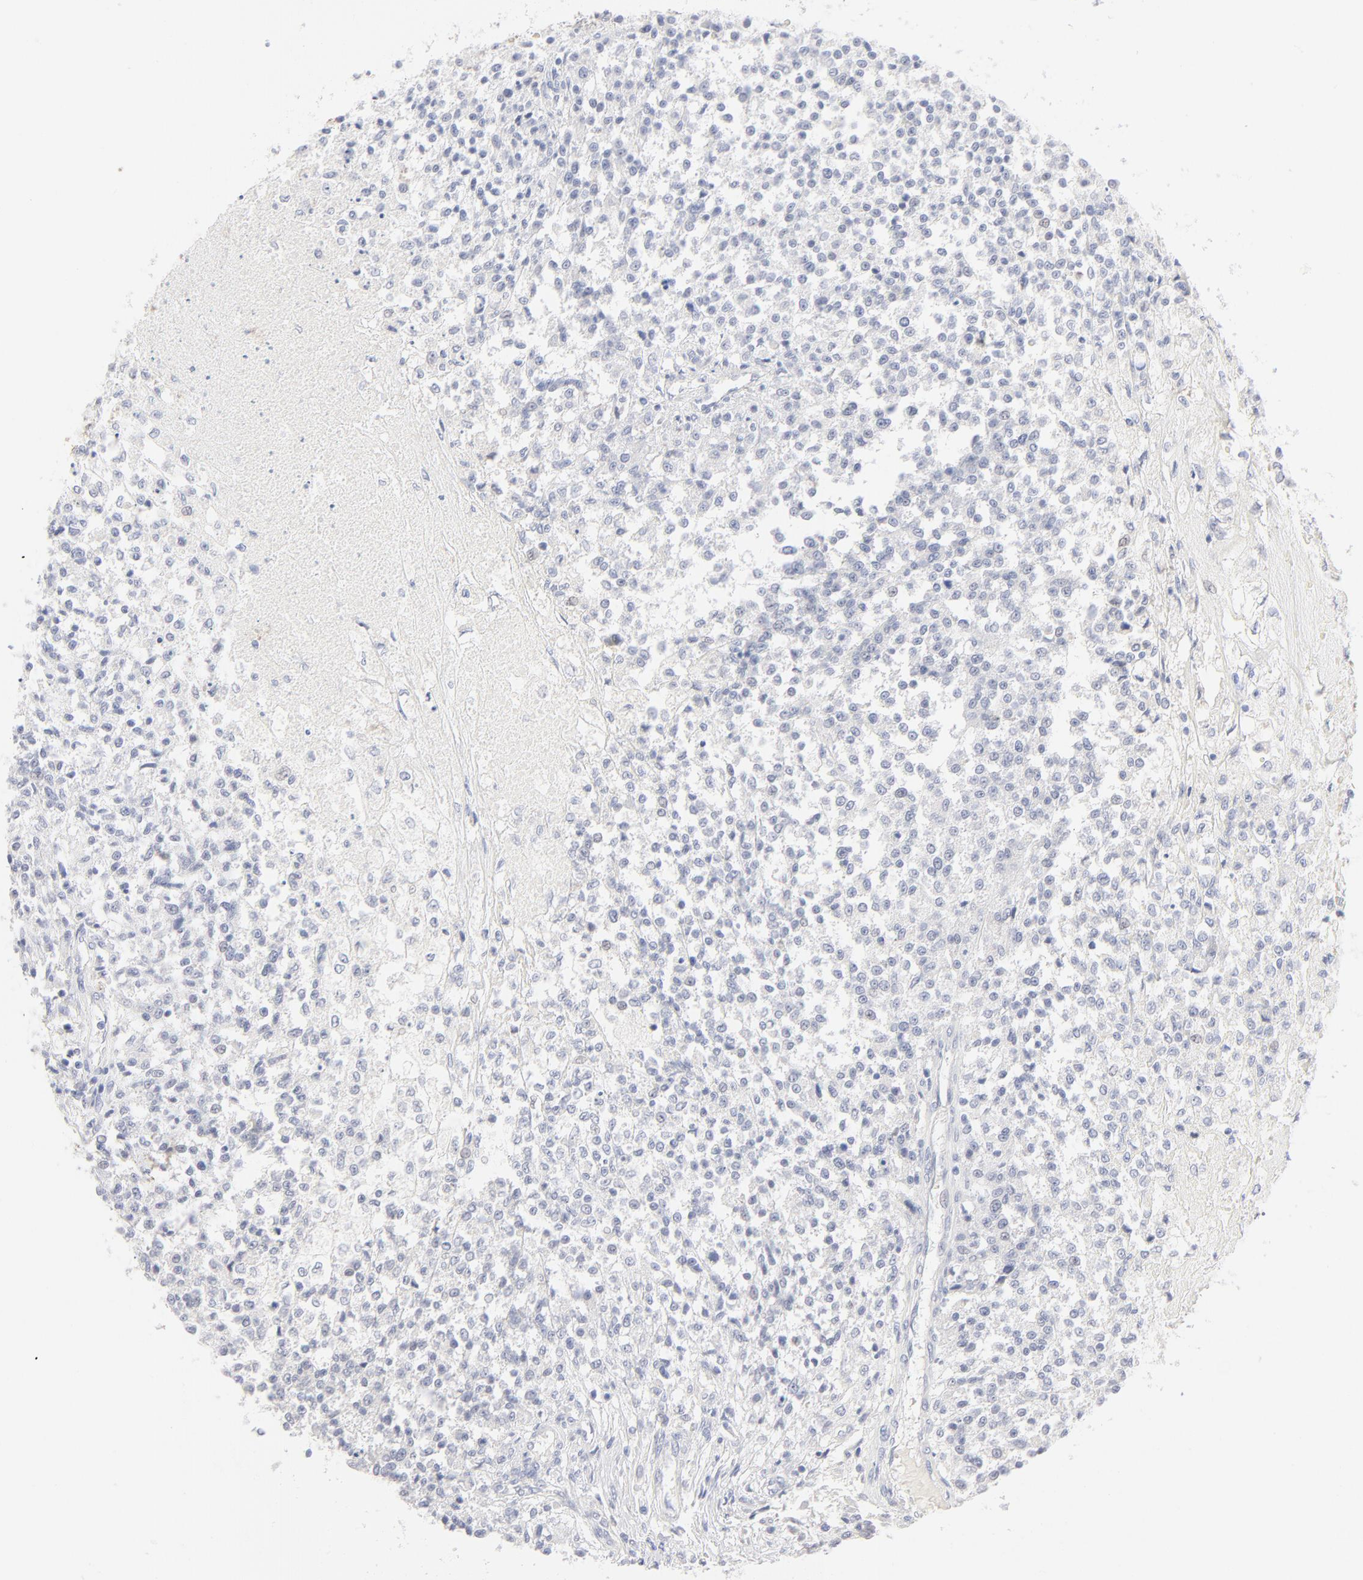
{"staining": {"intensity": "negative", "quantity": "none", "location": "none"}, "tissue": "testis cancer", "cell_type": "Tumor cells", "image_type": "cancer", "snomed": [{"axis": "morphology", "description": "Seminoma, NOS"}, {"axis": "topography", "description": "Testis"}], "caption": "A photomicrograph of testis seminoma stained for a protein displays no brown staining in tumor cells.", "gene": "ONECUT1", "patient": {"sex": "male", "age": 59}}